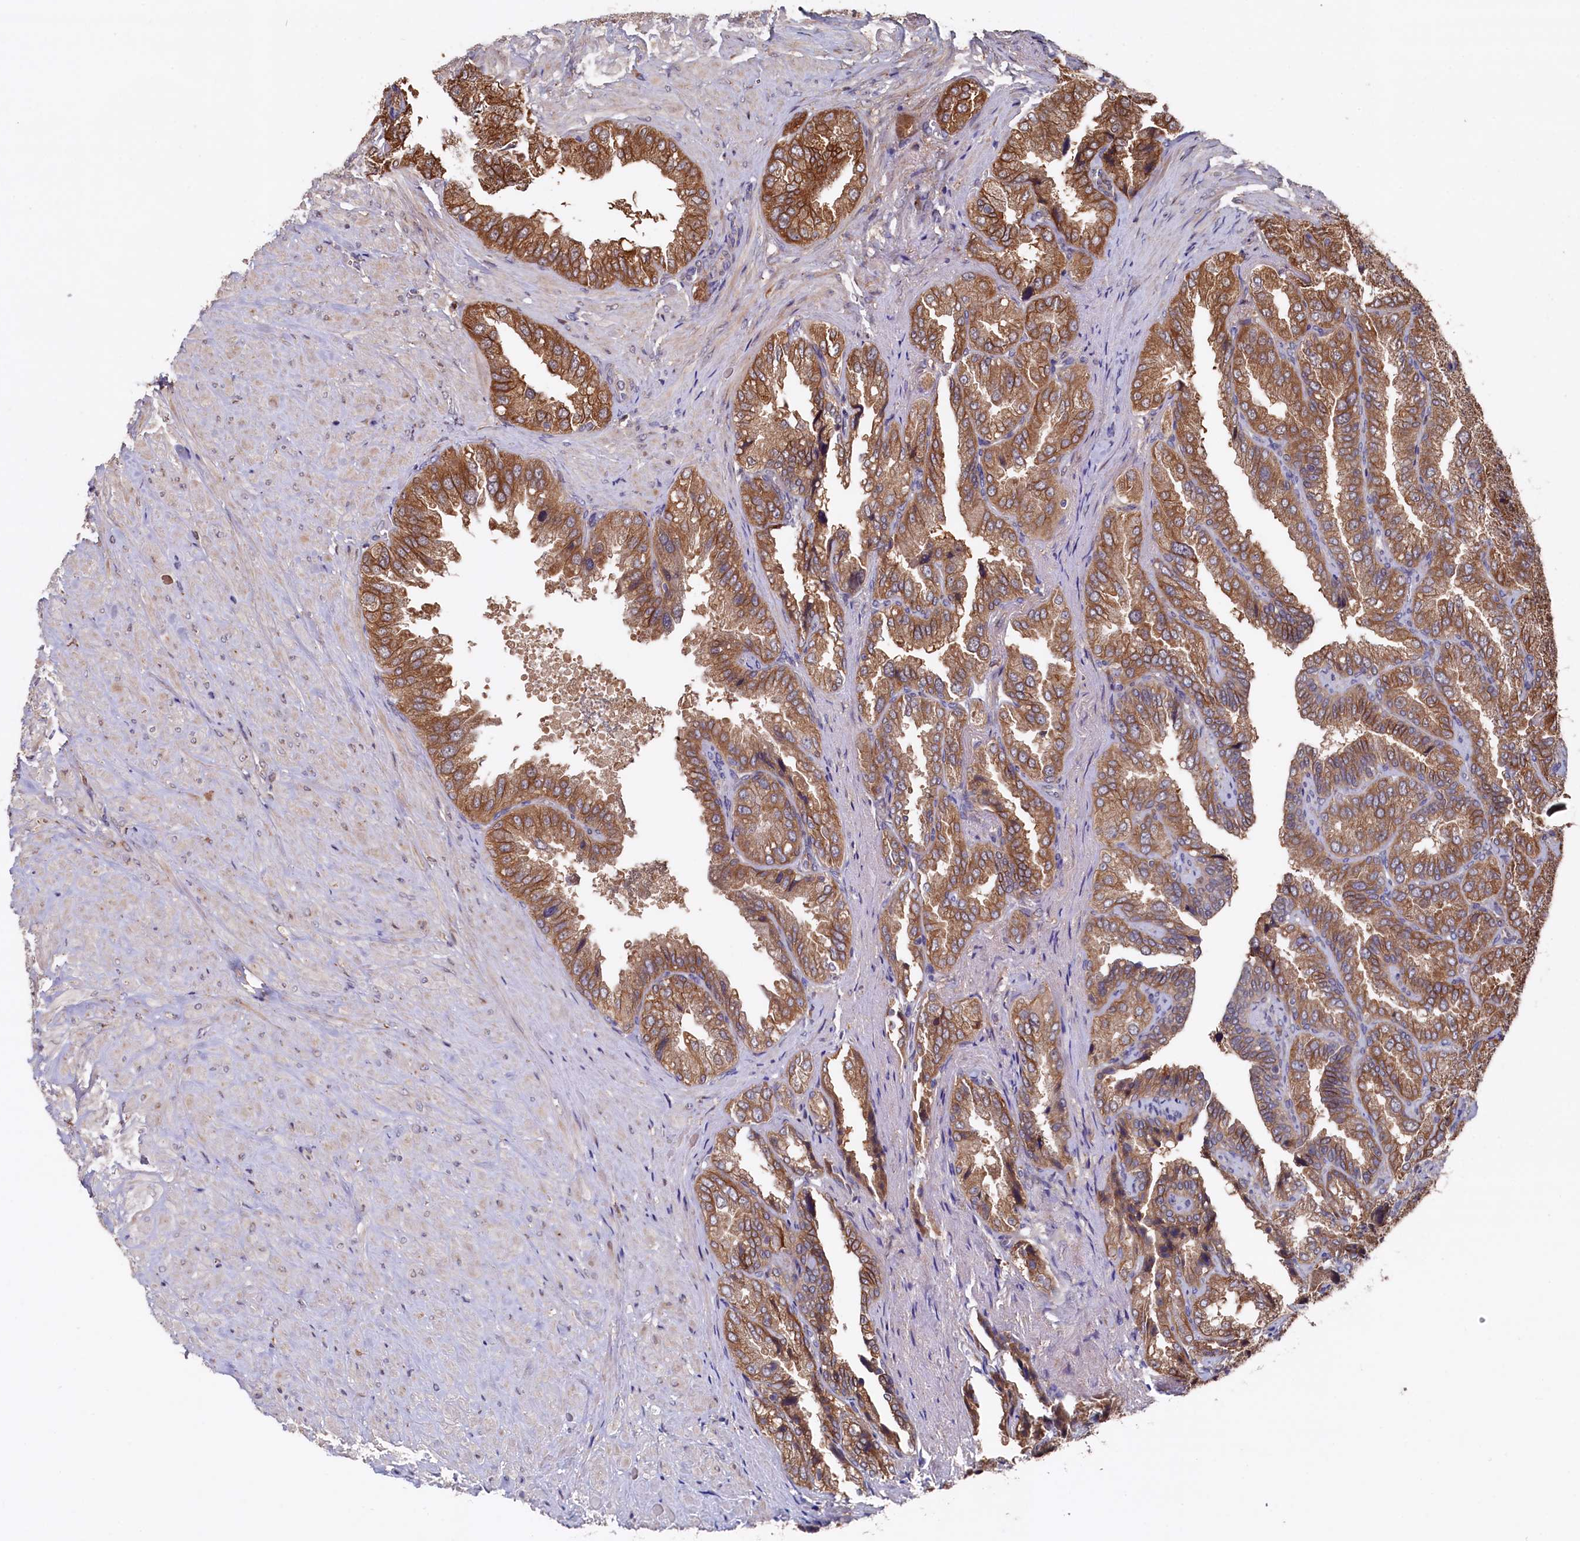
{"staining": {"intensity": "moderate", "quantity": ">75%", "location": "cytoplasmic/membranous"}, "tissue": "seminal vesicle", "cell_type": "Glandular cells", "image_type": "normal", "snomed": [{"axis": "morphology", "description": "Normal tissue, NOS"}, {"axis": "topography", "description": "Seminal veicle"}, {"axis": "topography", "description": "Peripheral nerve tissue"}], "caption": "A high-resolution histopathology image shows IHC staining of unremarkable seminal vesicle, which shows moderate cytoplasmic/membranous positivity in about >75% of glandular cells.", "gene": "SLC12A4", "patient": {"sex": "male", "age": 63}}